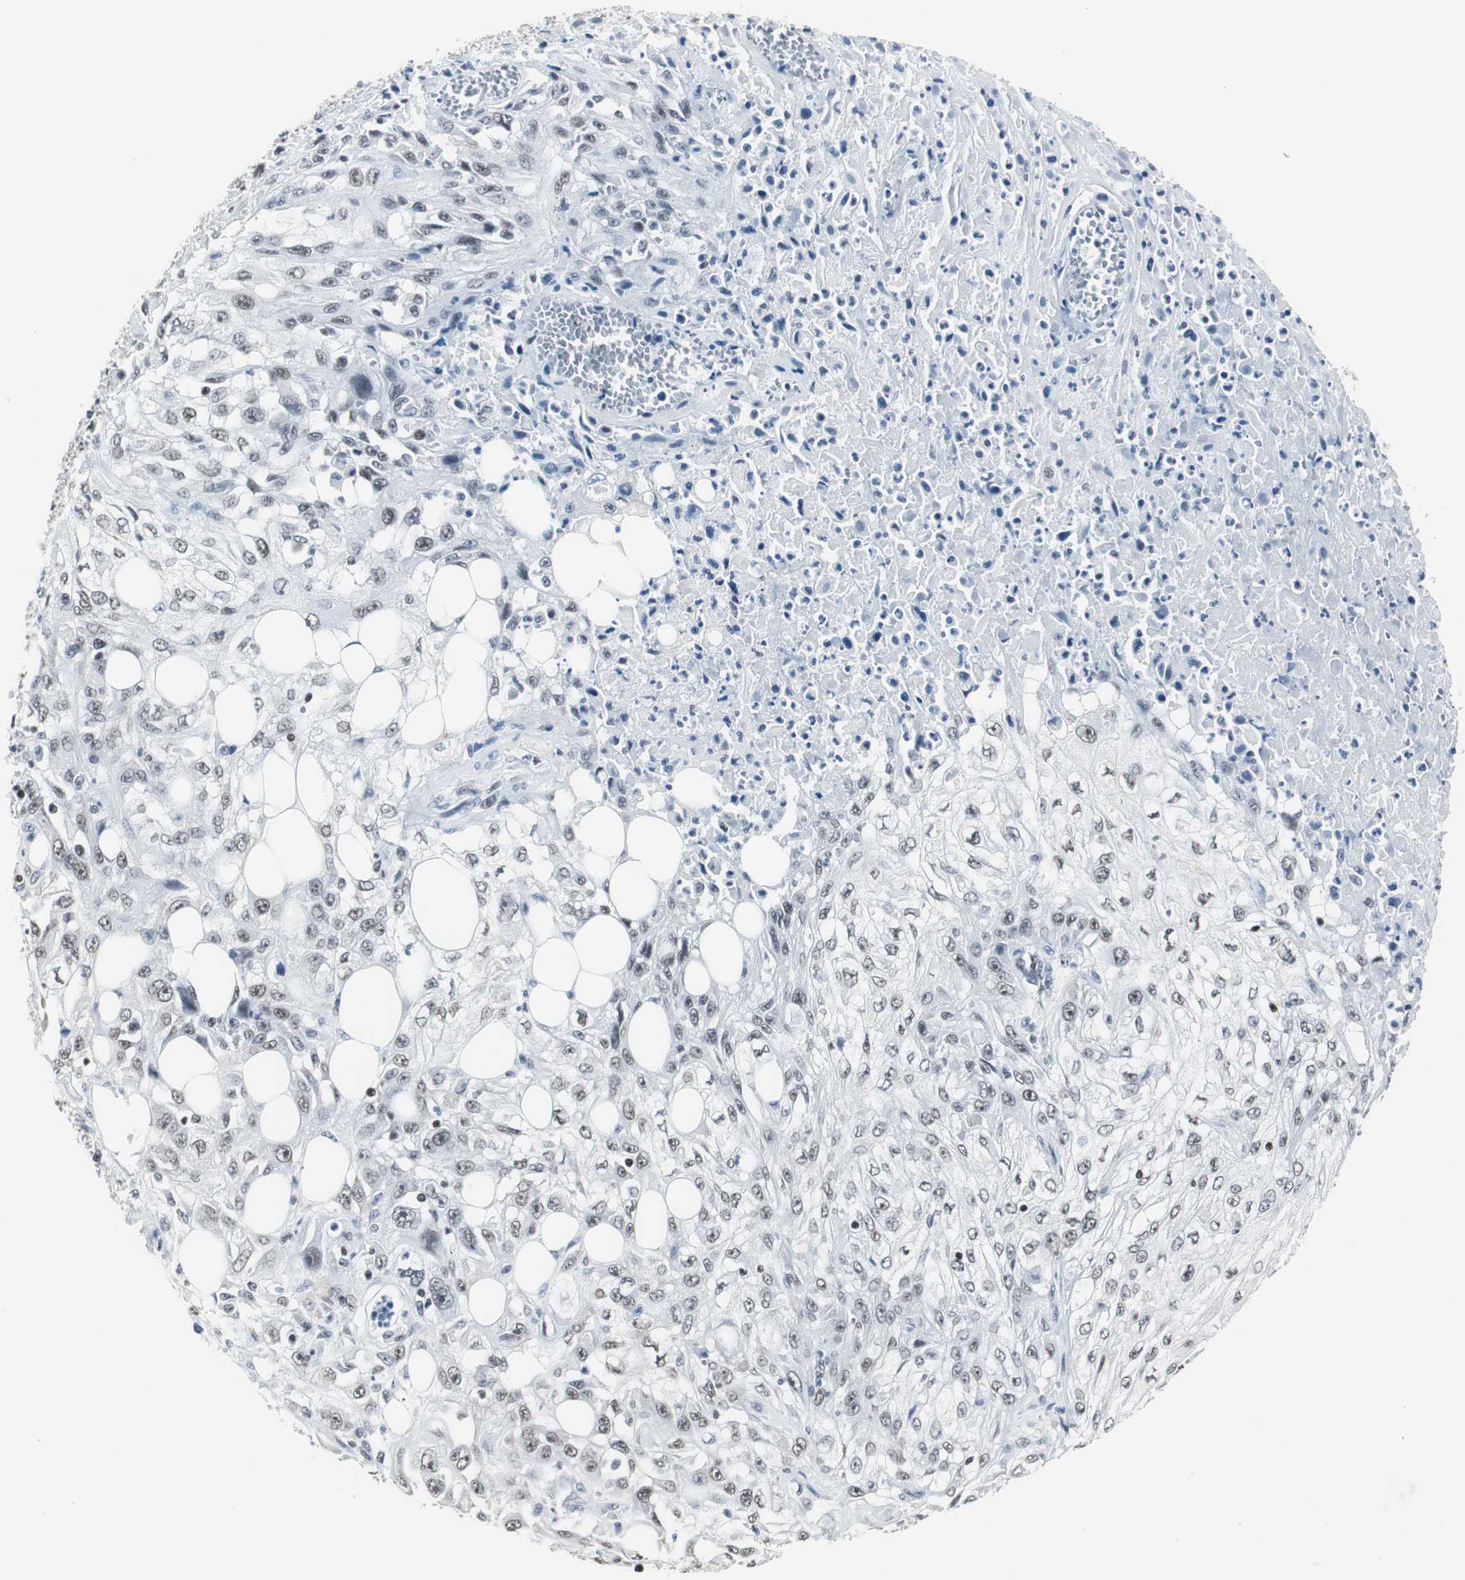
{"staining": {"intensity": "weak", "quantity": "25%-75%", "location": "nuclear"}, "tissue": "skin cancer", "cell_type": "Tumor cells", "image_type": "cancer", "snomed": [{"axis": "morphology", "description": "Squamous cell carcinoma, NOS"}, {"axis": "topography", "description": "Skin"}], "caption": "High-power microscopy captured an immunohistochemistry micrograph of skin cancer (squamous cell carcinoma), revealing weak nuclear positivity in approximately 25%-75% of tumor cells.", "gene": "RAD9A", "patient": {"sex": "male", "age": 75}}